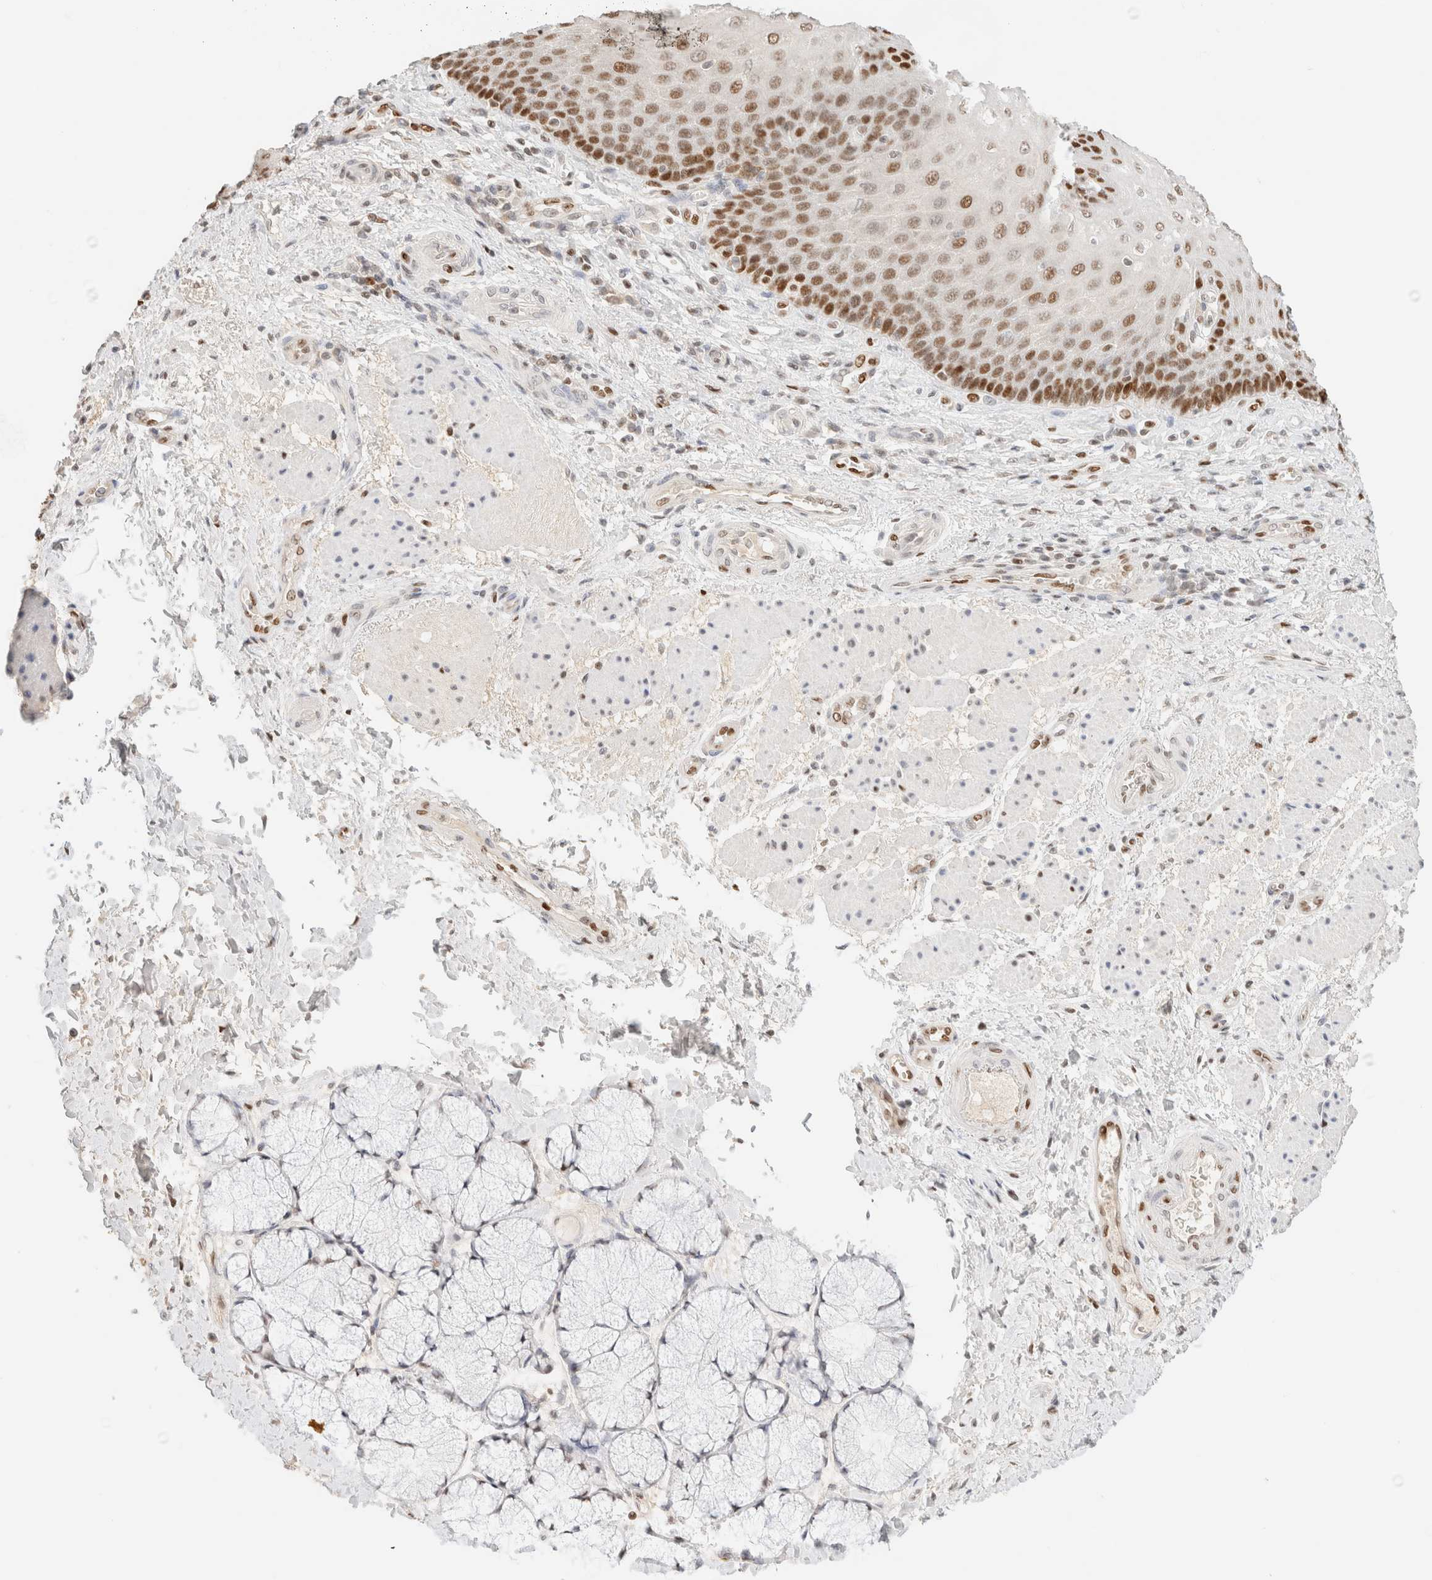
{"staining": {"intensity": "strong", "quantity": ">75%", "location": "nuclear"}, "tissue": "esophagus", "cell_type": "Squamous epithelial cells", "image_type": "normal", "snomed": [{"axis": "morphology", "description": "Normal tissue, NOS"}, {"axis": "topography", "description": "Esophagus"}], "caption": "IHC micrograph of normal esophagus: esophagus stained using IHC demonstrates high levels of strong protein expression localized specifically in the nuclear of squamous epithelial cells, appearing as a nuclear brown color.", "gene": "DDB2", "patient": {"sex": "male", "age": 54}}